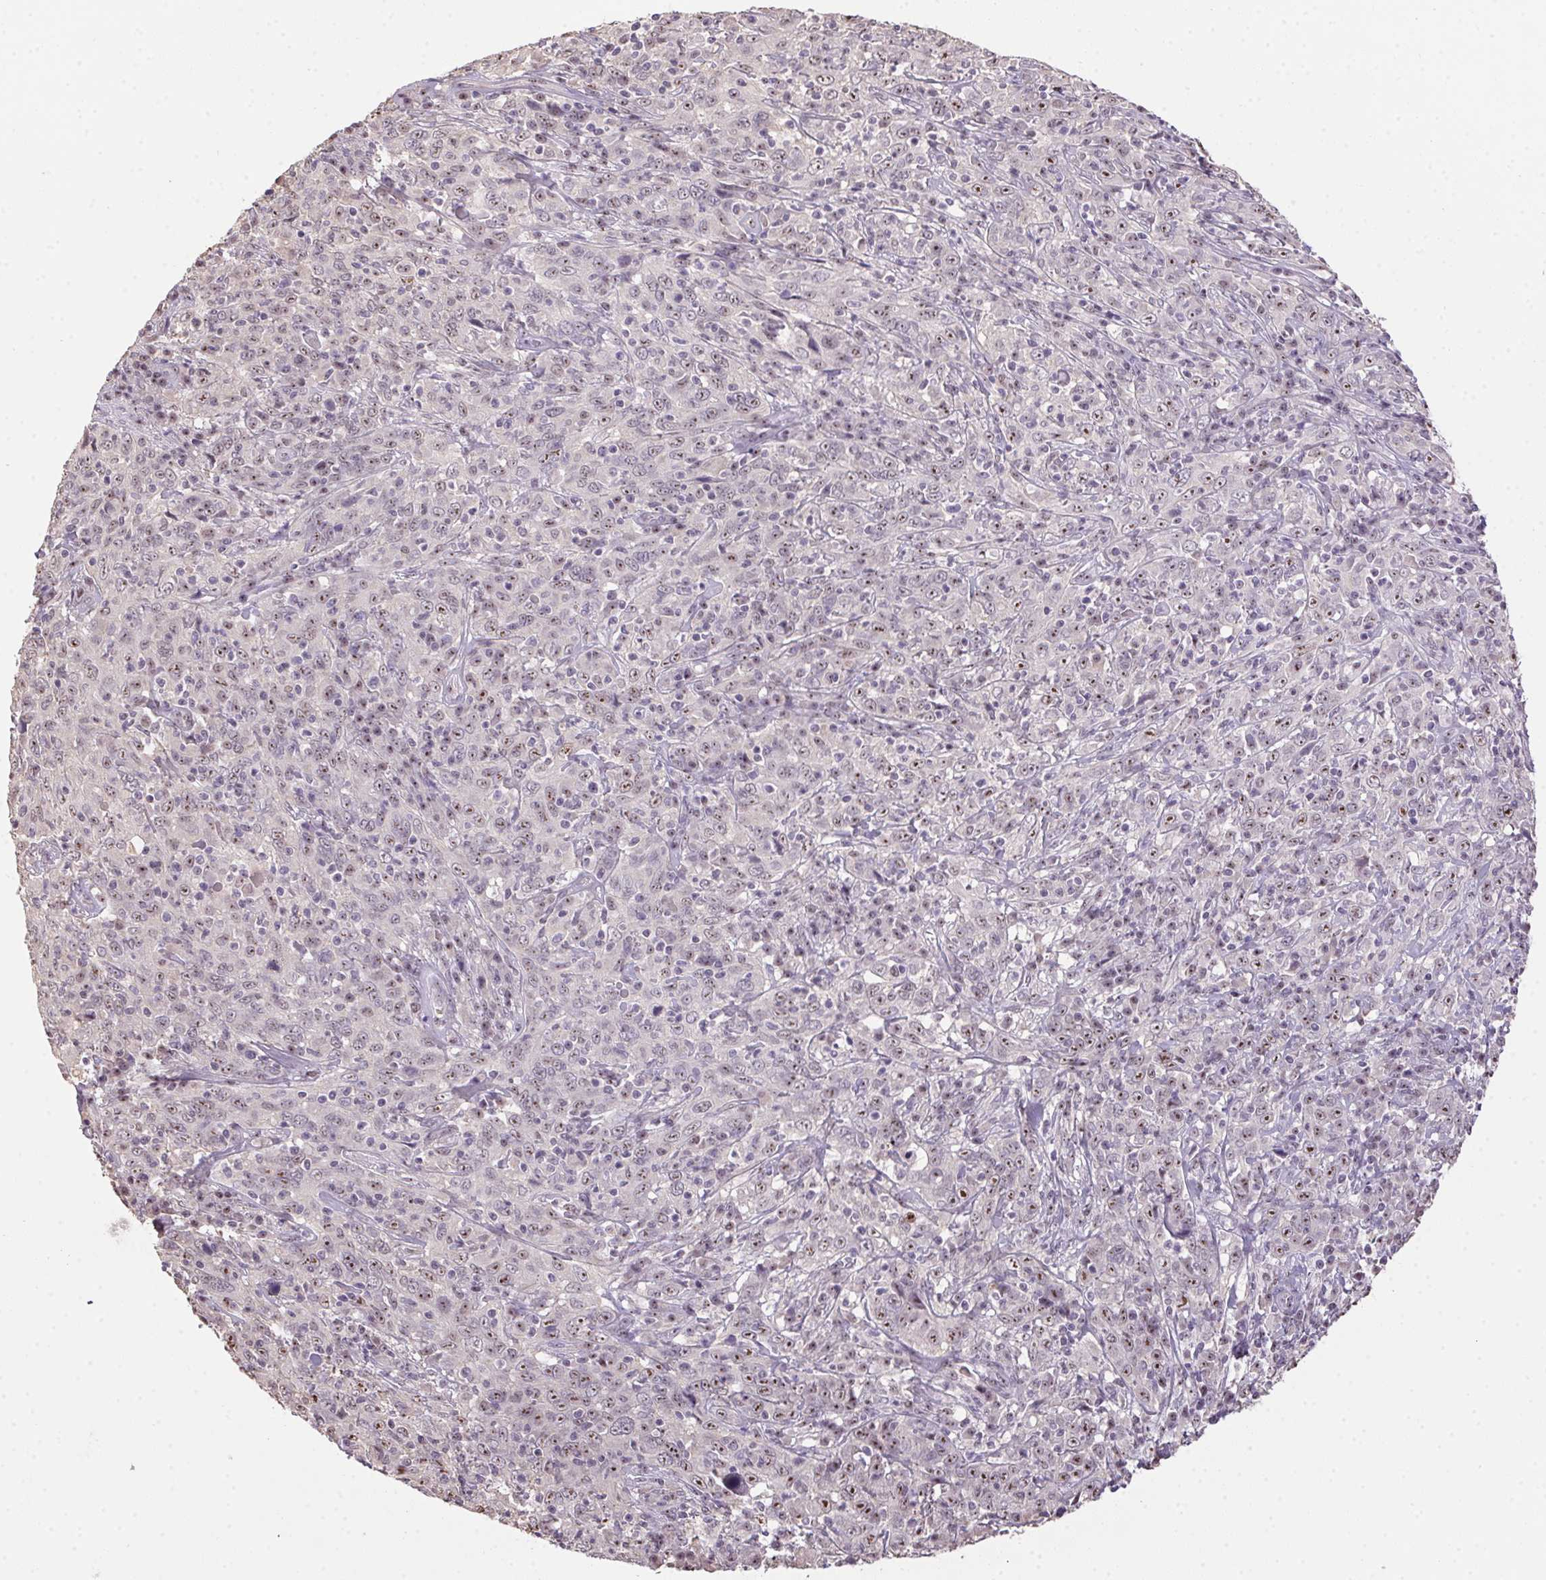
{"staining": {"intensity": "weak", "quantity": "25%-75%", "location": "nuclear"}, "tissue": "cervical cancer", "cell_type": "Tumor cells", "image_type": "cancer", "snomed": [{"axis": "morphology", "description": "Squamous cell carcinoma, NOS"}, {"axis": "topography", "description": "Cervix"}], "caption": "High-magnification brightfield microscopy of cervical cancer stained with DAB (3,3'-diaminobenzidine) (brown) and counterstained with hematoxylin (blue). tumor cells exhibit weak nuclear expression is present in about25%-75% of cells.", "gene": "BATF2", "patient": {"sex": "female", "age": 46}}